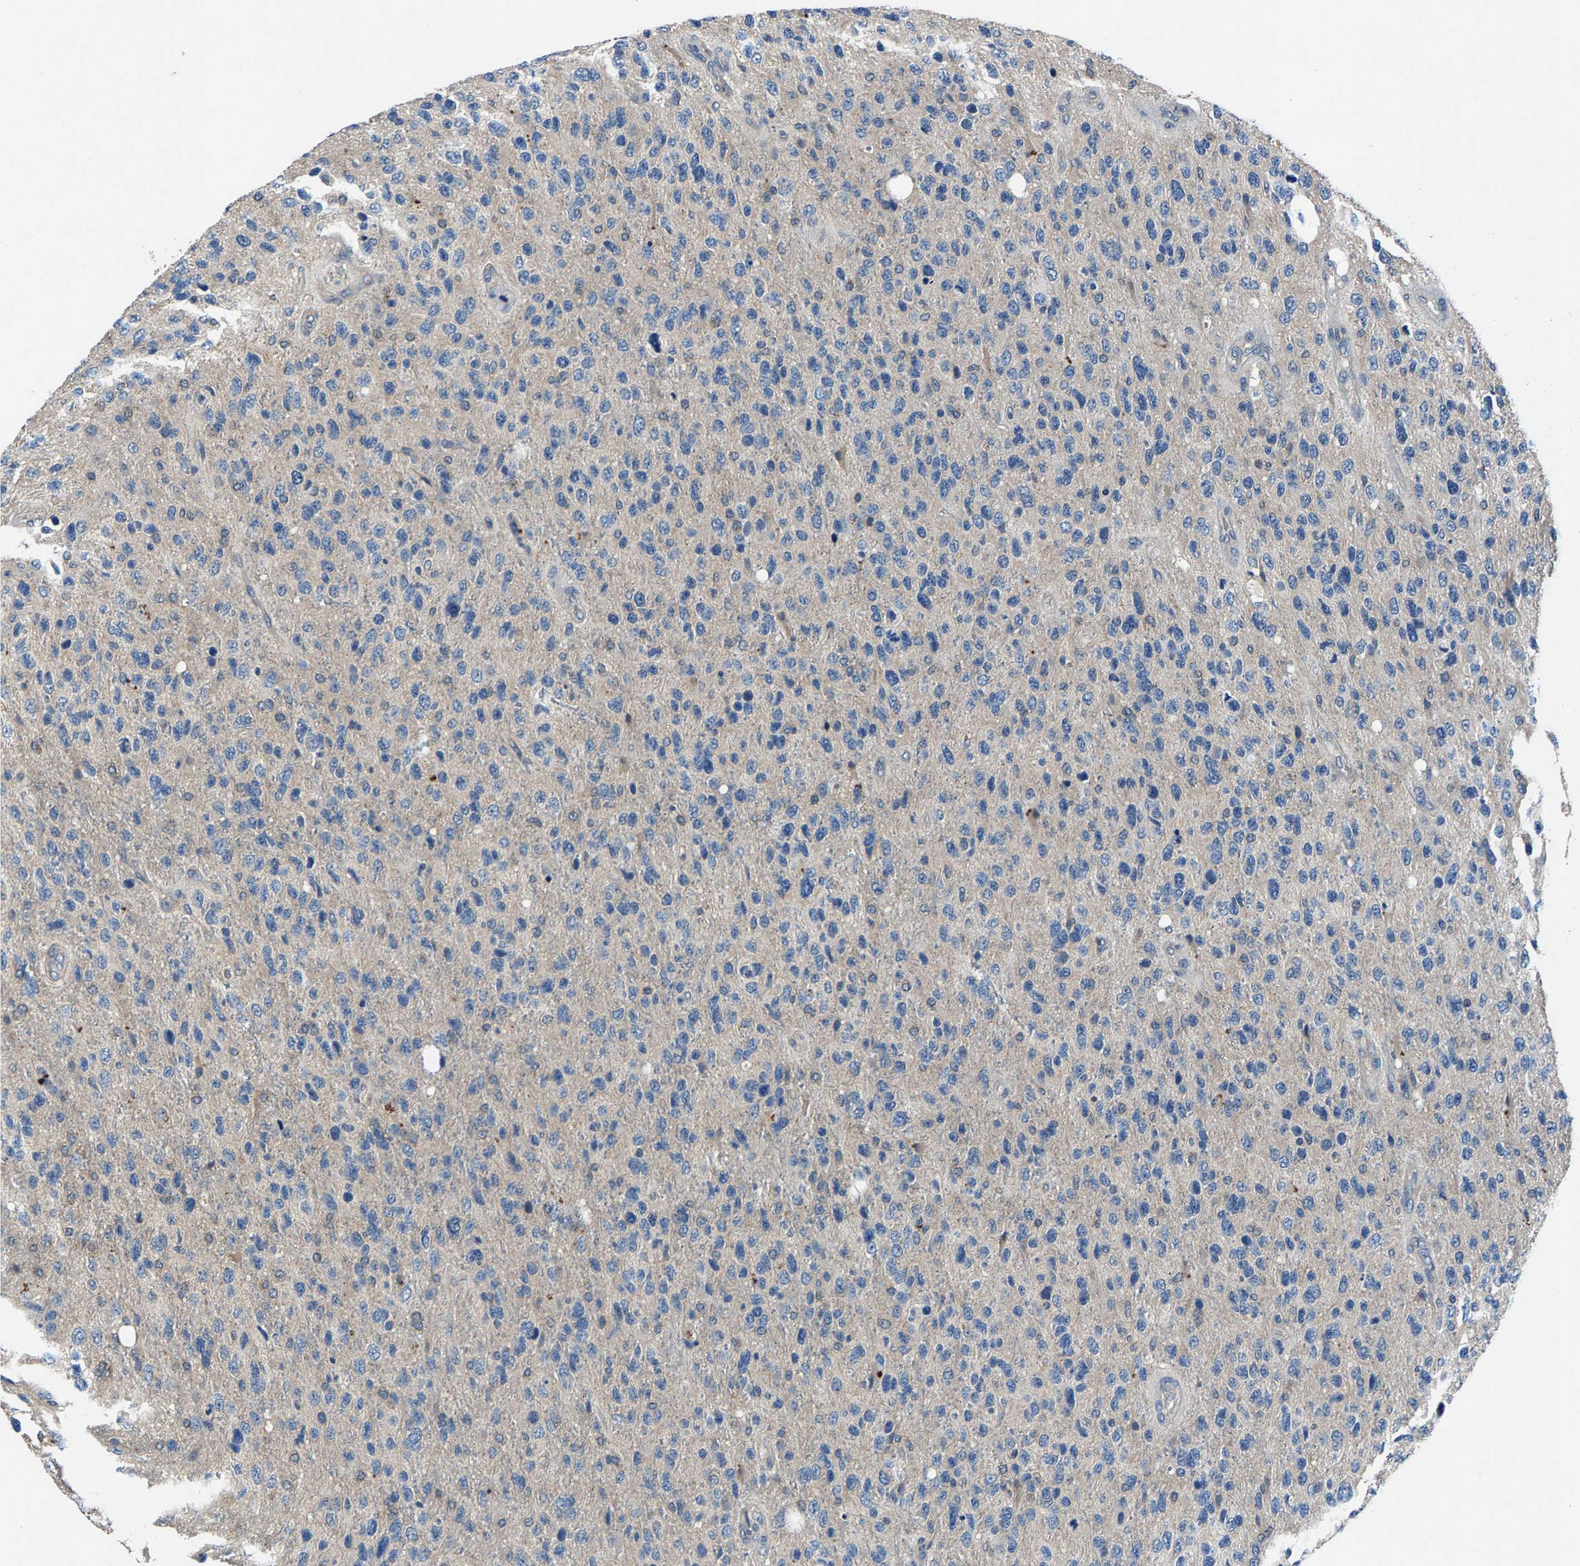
{"staining": {"intensity": "negative", "quantity": "none", "location": "none"}, "tissue": "glioma", "cell_type": "Tumor cells", "image_type": "cancer", "snomed": [{"axis": "morphology", "description": "Glioma, malignant, High grade"}, {"axis": "topography", "description": "Brain"}], "caption": "This is a photomicrograph of immunohistochemistry (IHC) staining of malignant glioma (high-grade), which shows no staining in tumor cells. (Immunohistochemistry, brightfield microscopy, high magnification).", "gene": "PRXL2C", "patient": {"sex": "female", "age": 58}}